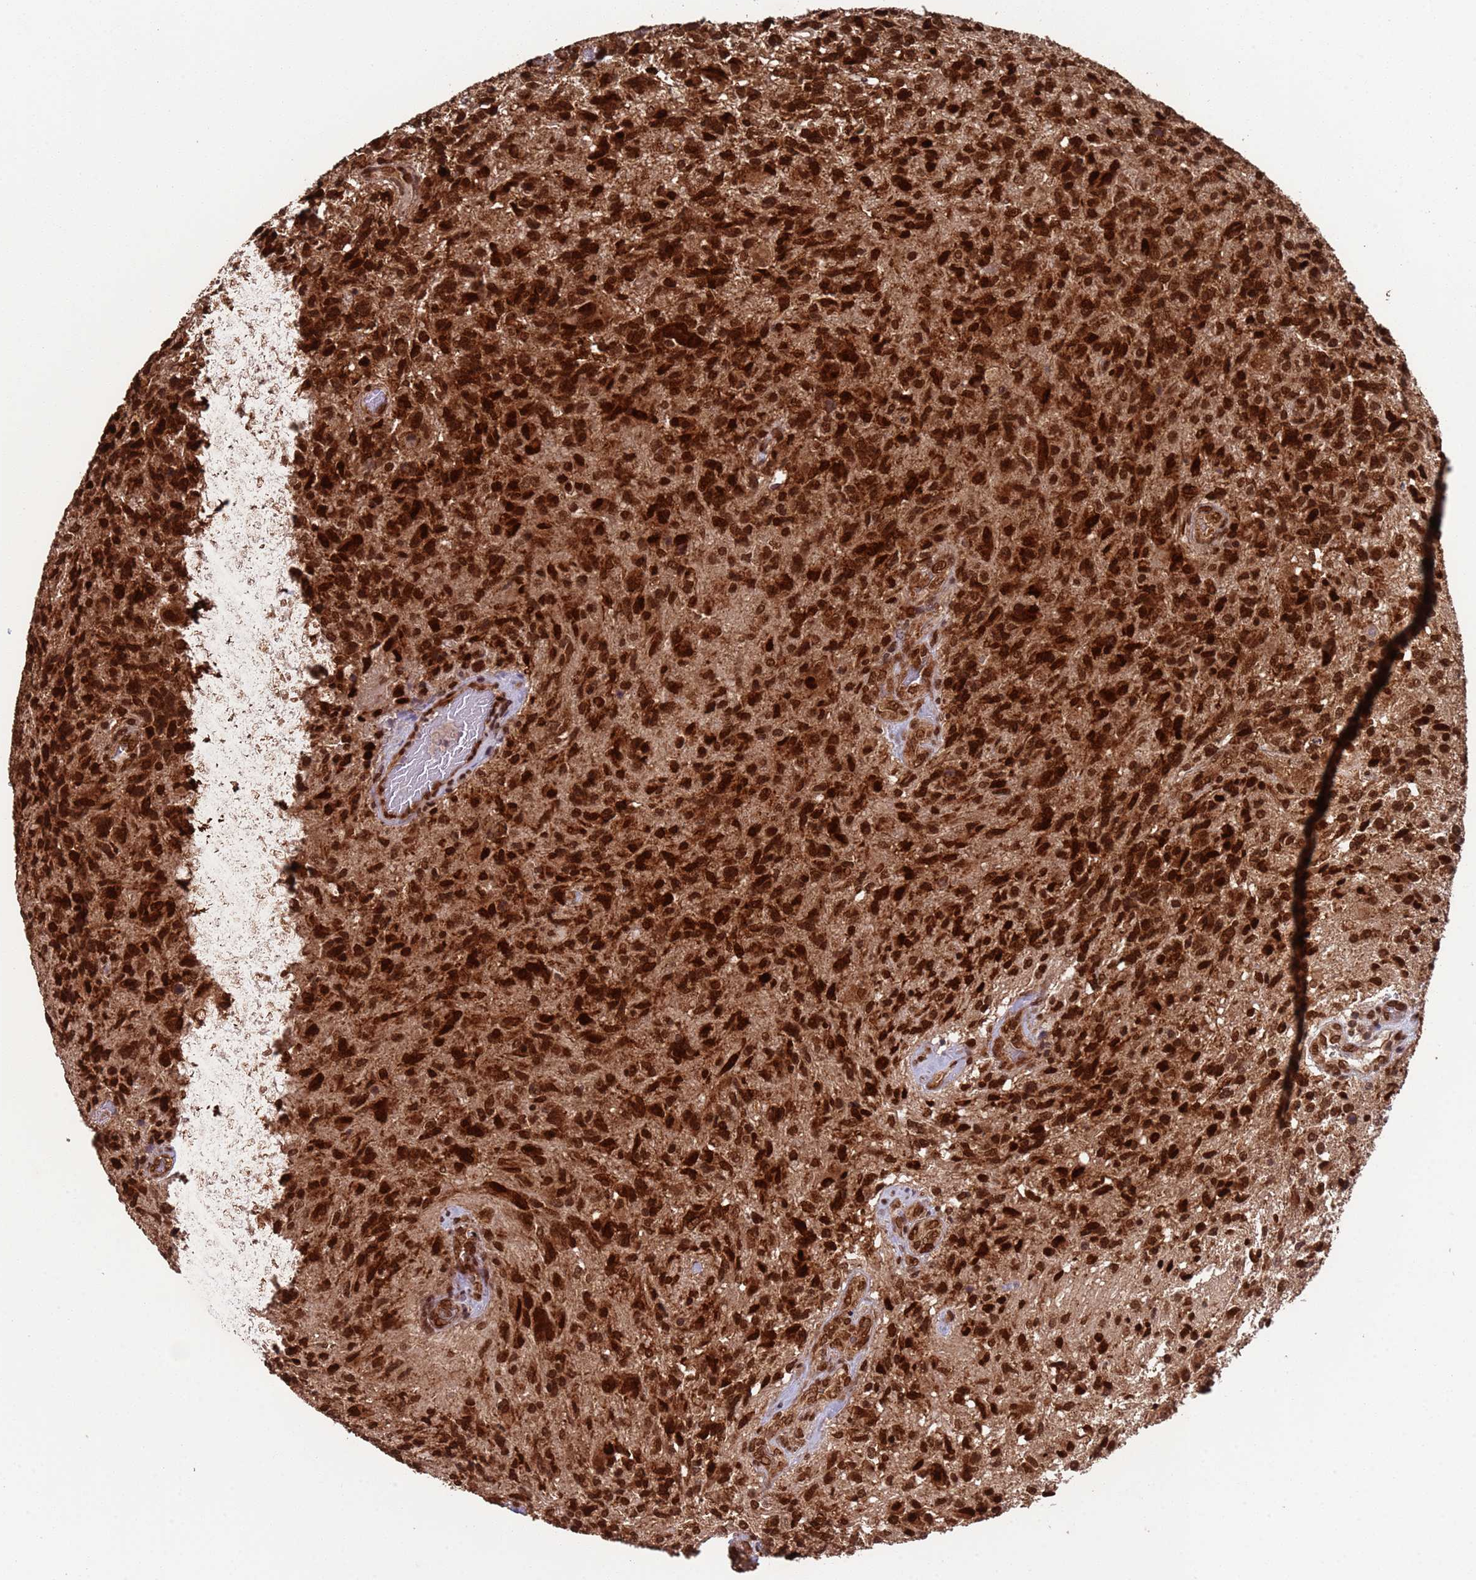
{"staining": {"intensity": "strong", "quantity": ">75%", "location": "cytoplasmic/membranous,nuclear"}, "tissue": "glioma", "cell_type": "Tumor cells", "image_type": "cancer", "snomed": [{"axis": "morphology", "description": "Glioma, malignant, High grade"}, {"axis": "topography", "description": "Brain"}], "caption": "Protein staining of malignant high-grade glioma tissue shows strong cytoplasmic/membranous and nuclear staining in approximately >75% of tumor cells.", "gene": "FUBP3", "patient": {"sex": "male", "age": 56}}